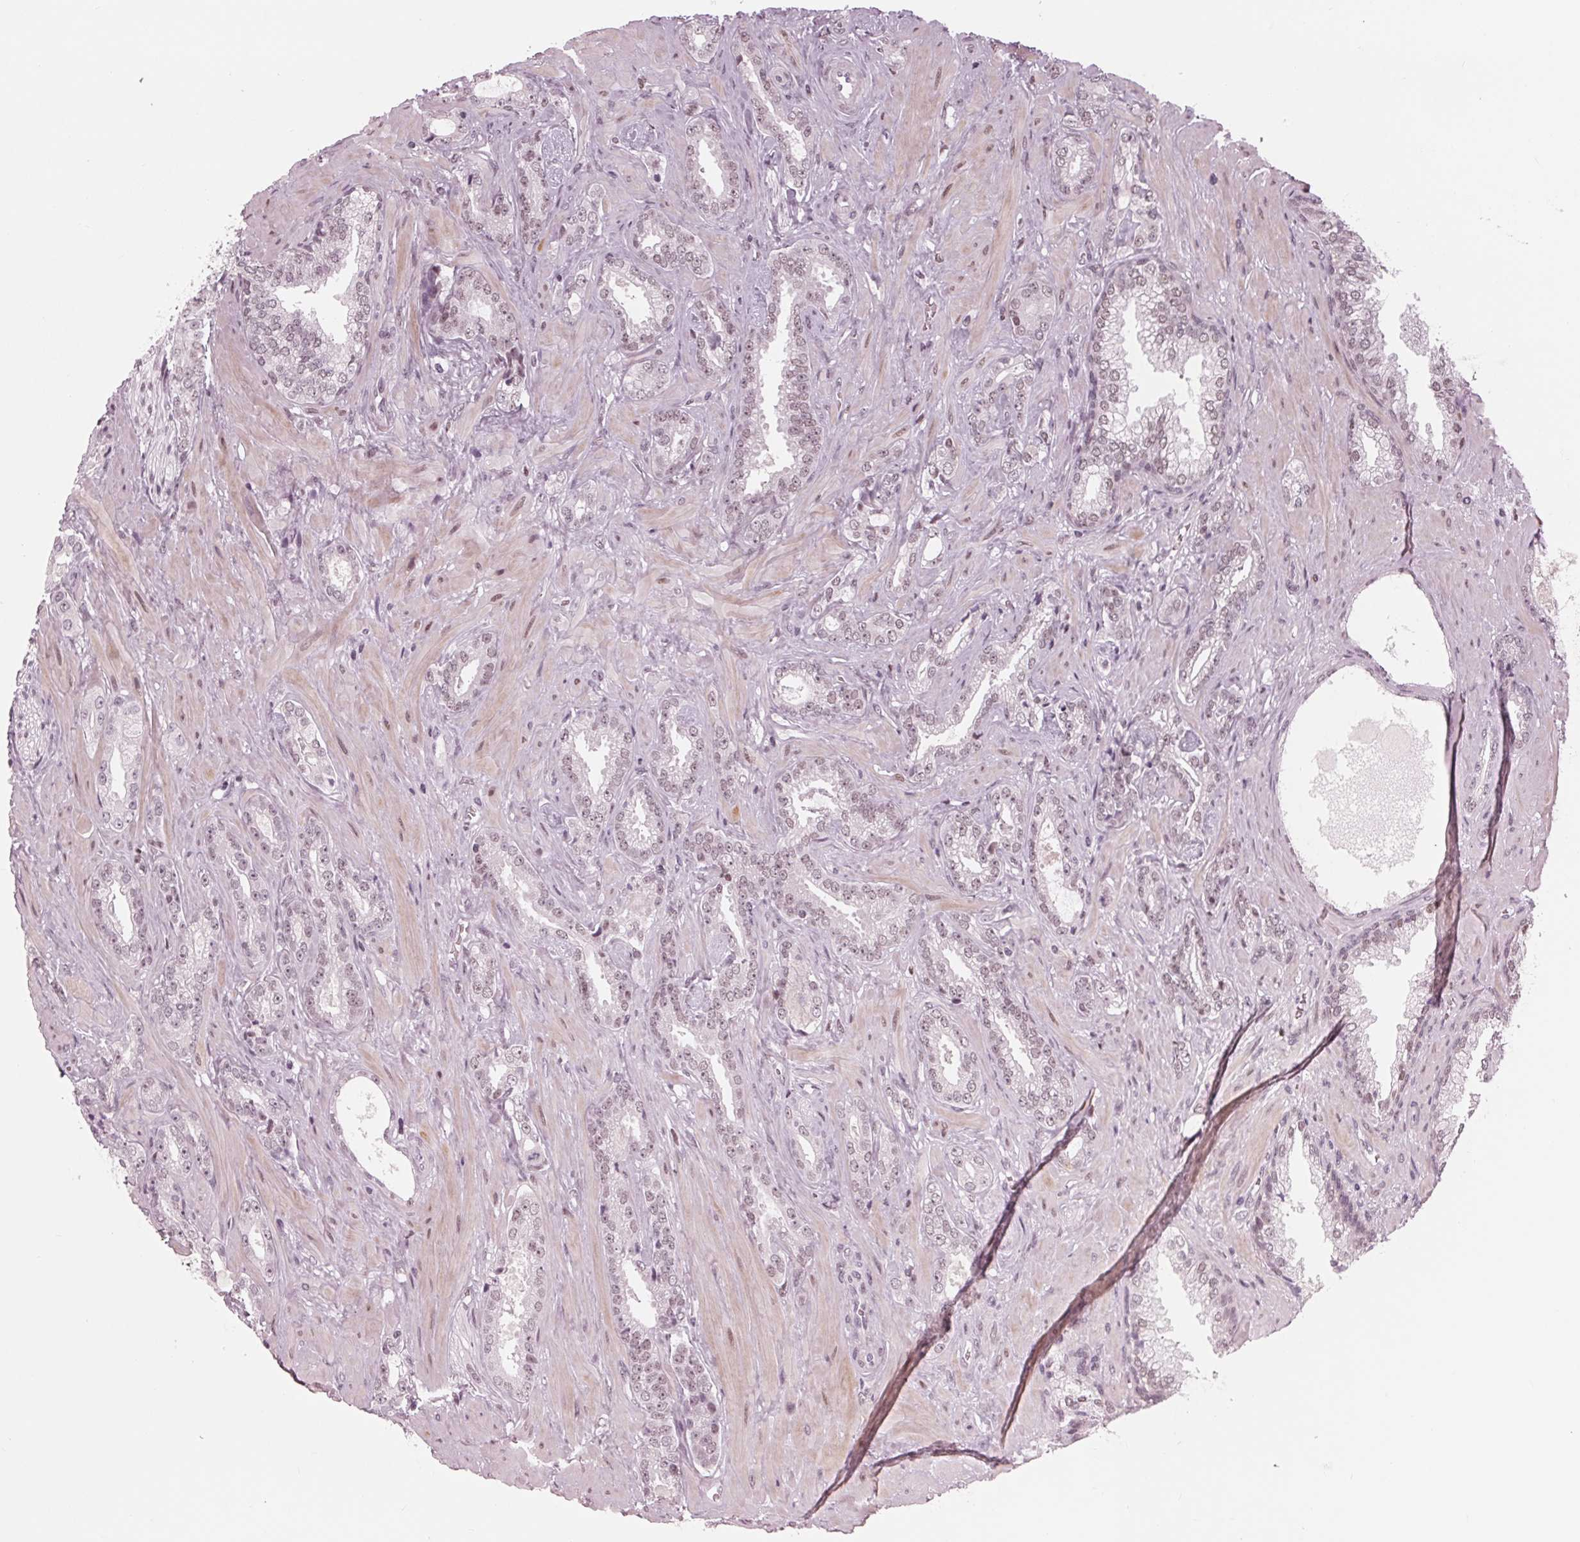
{"staining": {"intensity": "weak", "quantity": "25%-75%", "location": "nuclear"}, "tissue": "prostate cancer", "cell_type": "Tumor cells", "image_type": "cancer", "snomed": [{"axis": "morphology", "description": "Adenocarcinoma, Low grade"}, {"axis": "topography", "description": "Prostate"}], "caption": "Brown immunohistochemical staining in human prostate low-grade adenocarcinoma exhibits weak nuclear positivity in about 25%-75% of tumor cells.", "gene": "DNMT3L", "patient": {"sex": "male", "age": 61}}